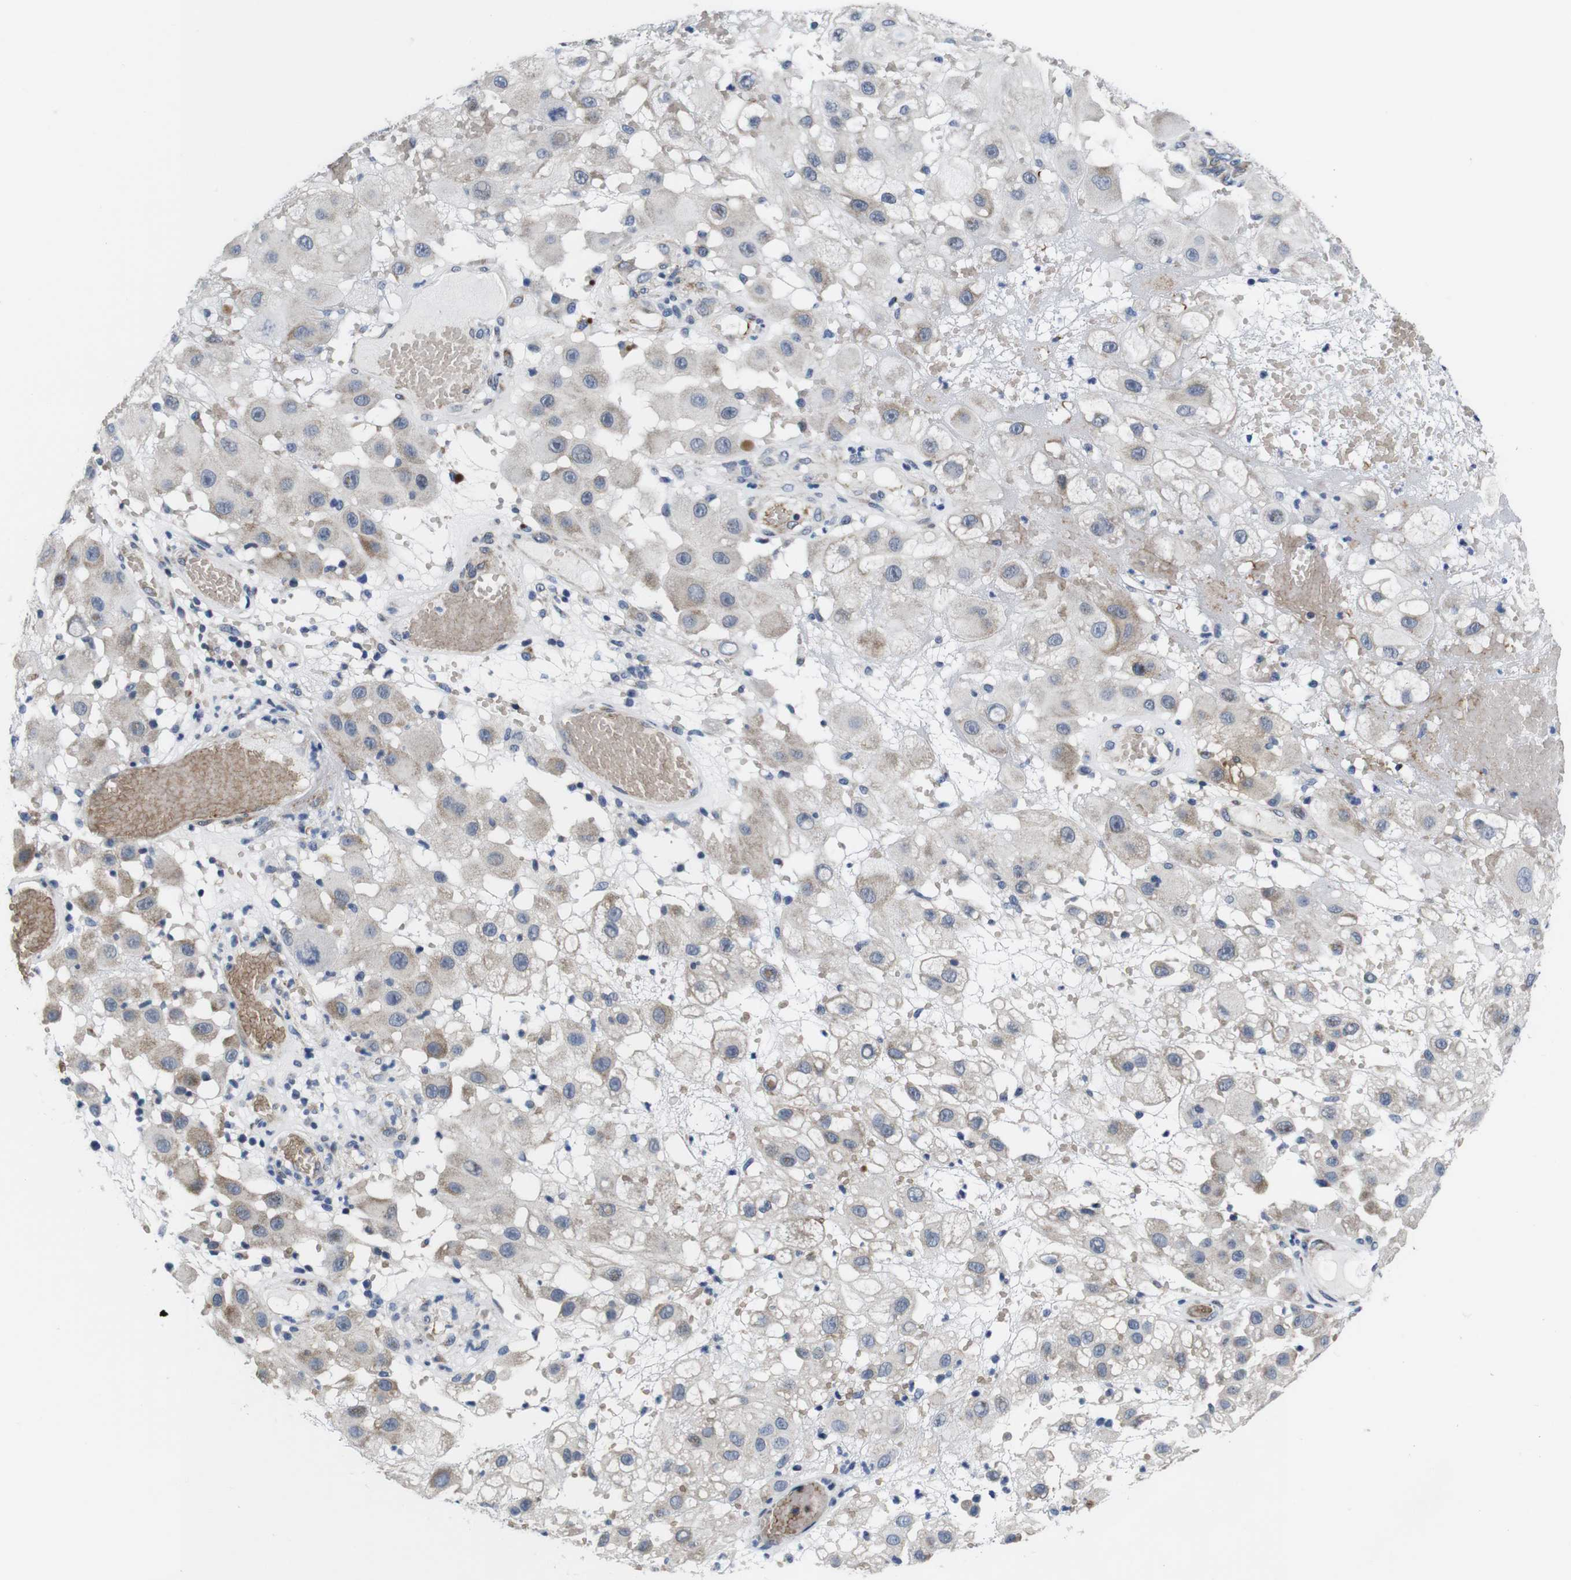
{"staining": {"intensity": "weak", "quantity": "25%-75%", "location": "cytoplasmic/membranous"}, "tissue": "melanoma", "cell_type": "Tumor cells", "image_type": "cancer", "snomed": [{"axis": "morphology", "description": "Malignant melanoma, NOS"}, {"axis": "topography", "description": "Skin"}], "caption": "IHC (DAB (3,3'-diaminobenzidine)) staining of melanoma displays weak cytoplasmic/membranous protein expression in about 25%-75% of tumor cells. (Stains: DAB (3,3'-diaminobenzidine) in brown, nuclei in blue, Microscopy: brightfield microscopy at high magnification).", "gene": "SOCS3", "patient": {"sex": "female", "age": 81}}